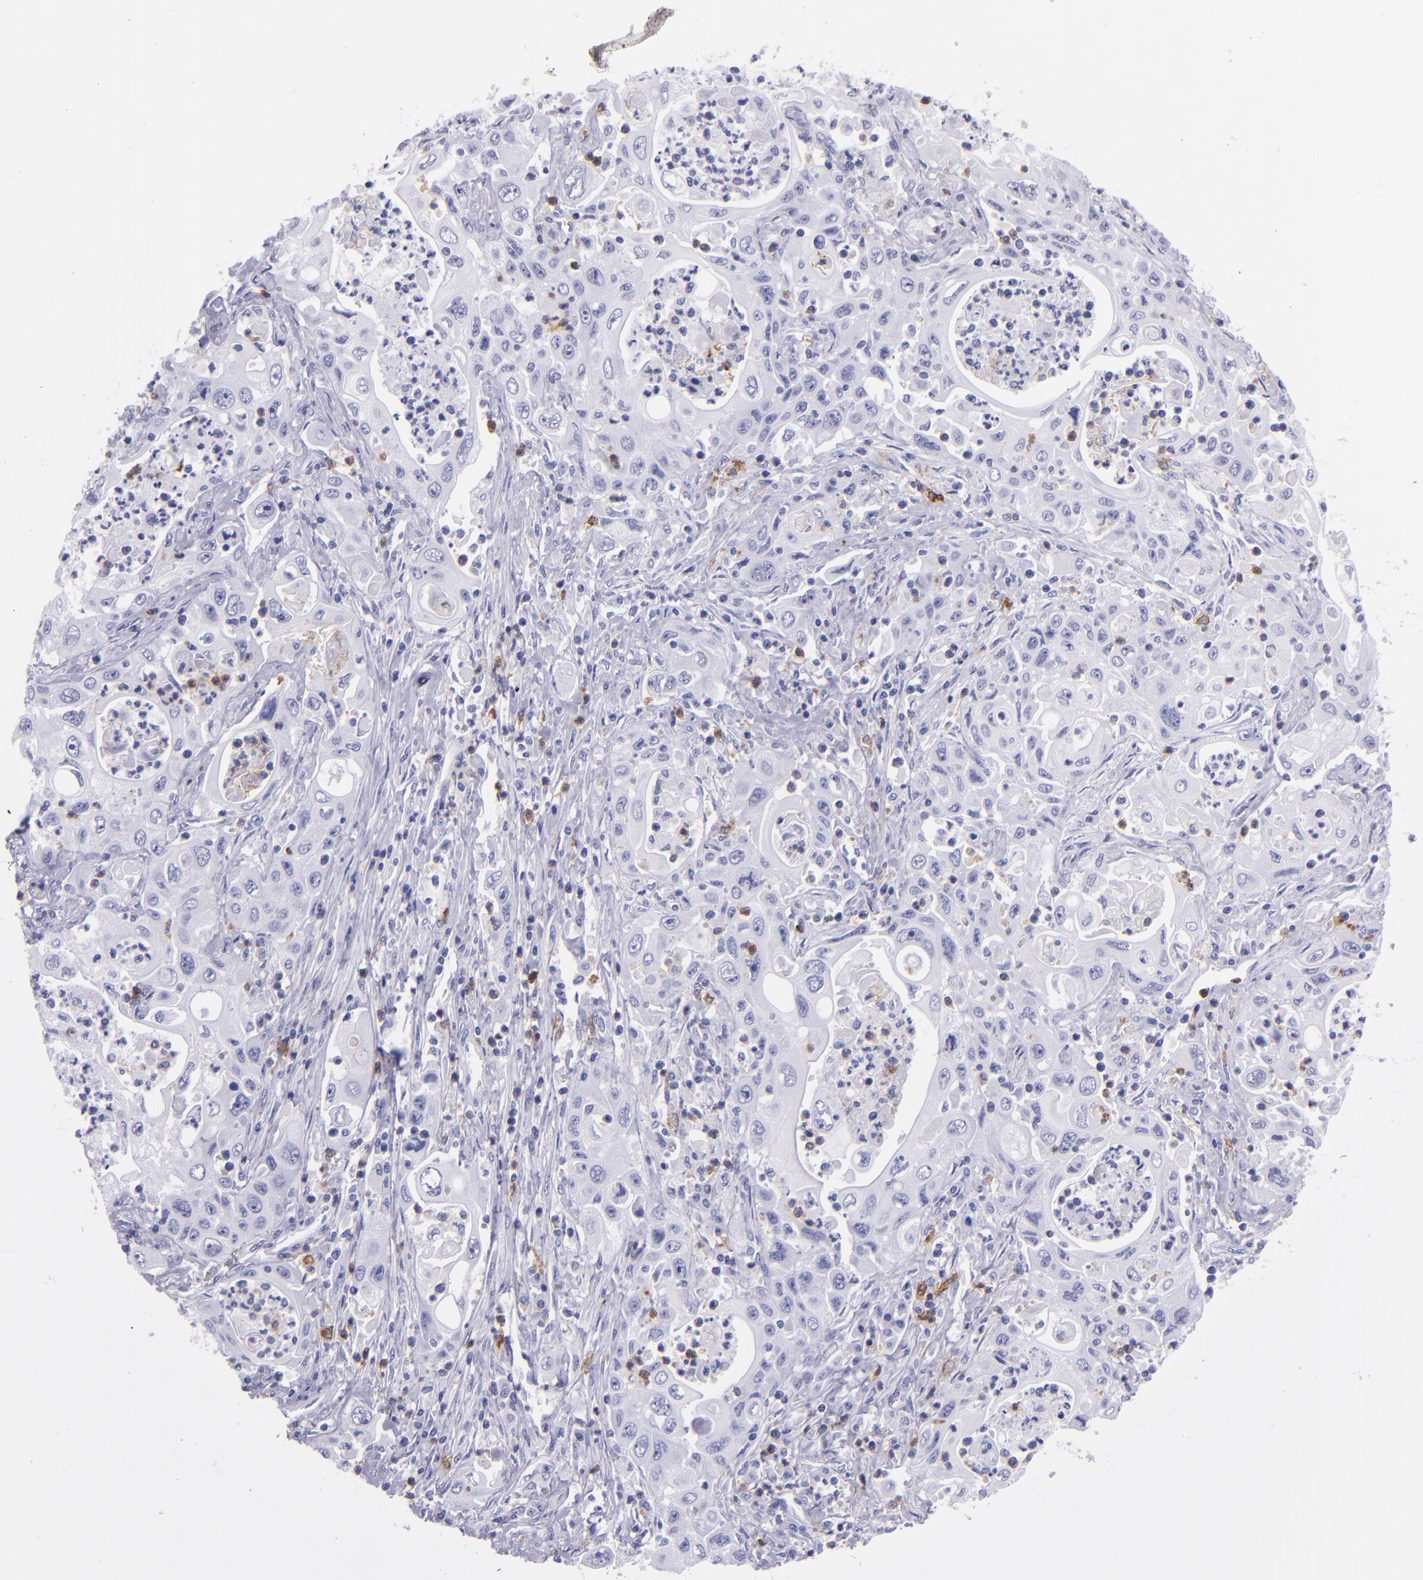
{"staining": {"intensity": "negative", "quantity": "none", "location": "none"}, "tissue": "pancreatic cancer", "cell_type": "Tumor cells", "image_type": "cancer", "snomed": [{"axis": "morphology", "description": "Adenocarcinoma, NOS"}, {"axis": "topography", "description": "Pancreas"}], "caption": "Adenocarcinoma (pancreatic) stained for a protein using IHC shows no staining tumor cells.", "gene": "CR1", "patient": {"sex": "male", "age": 70}}